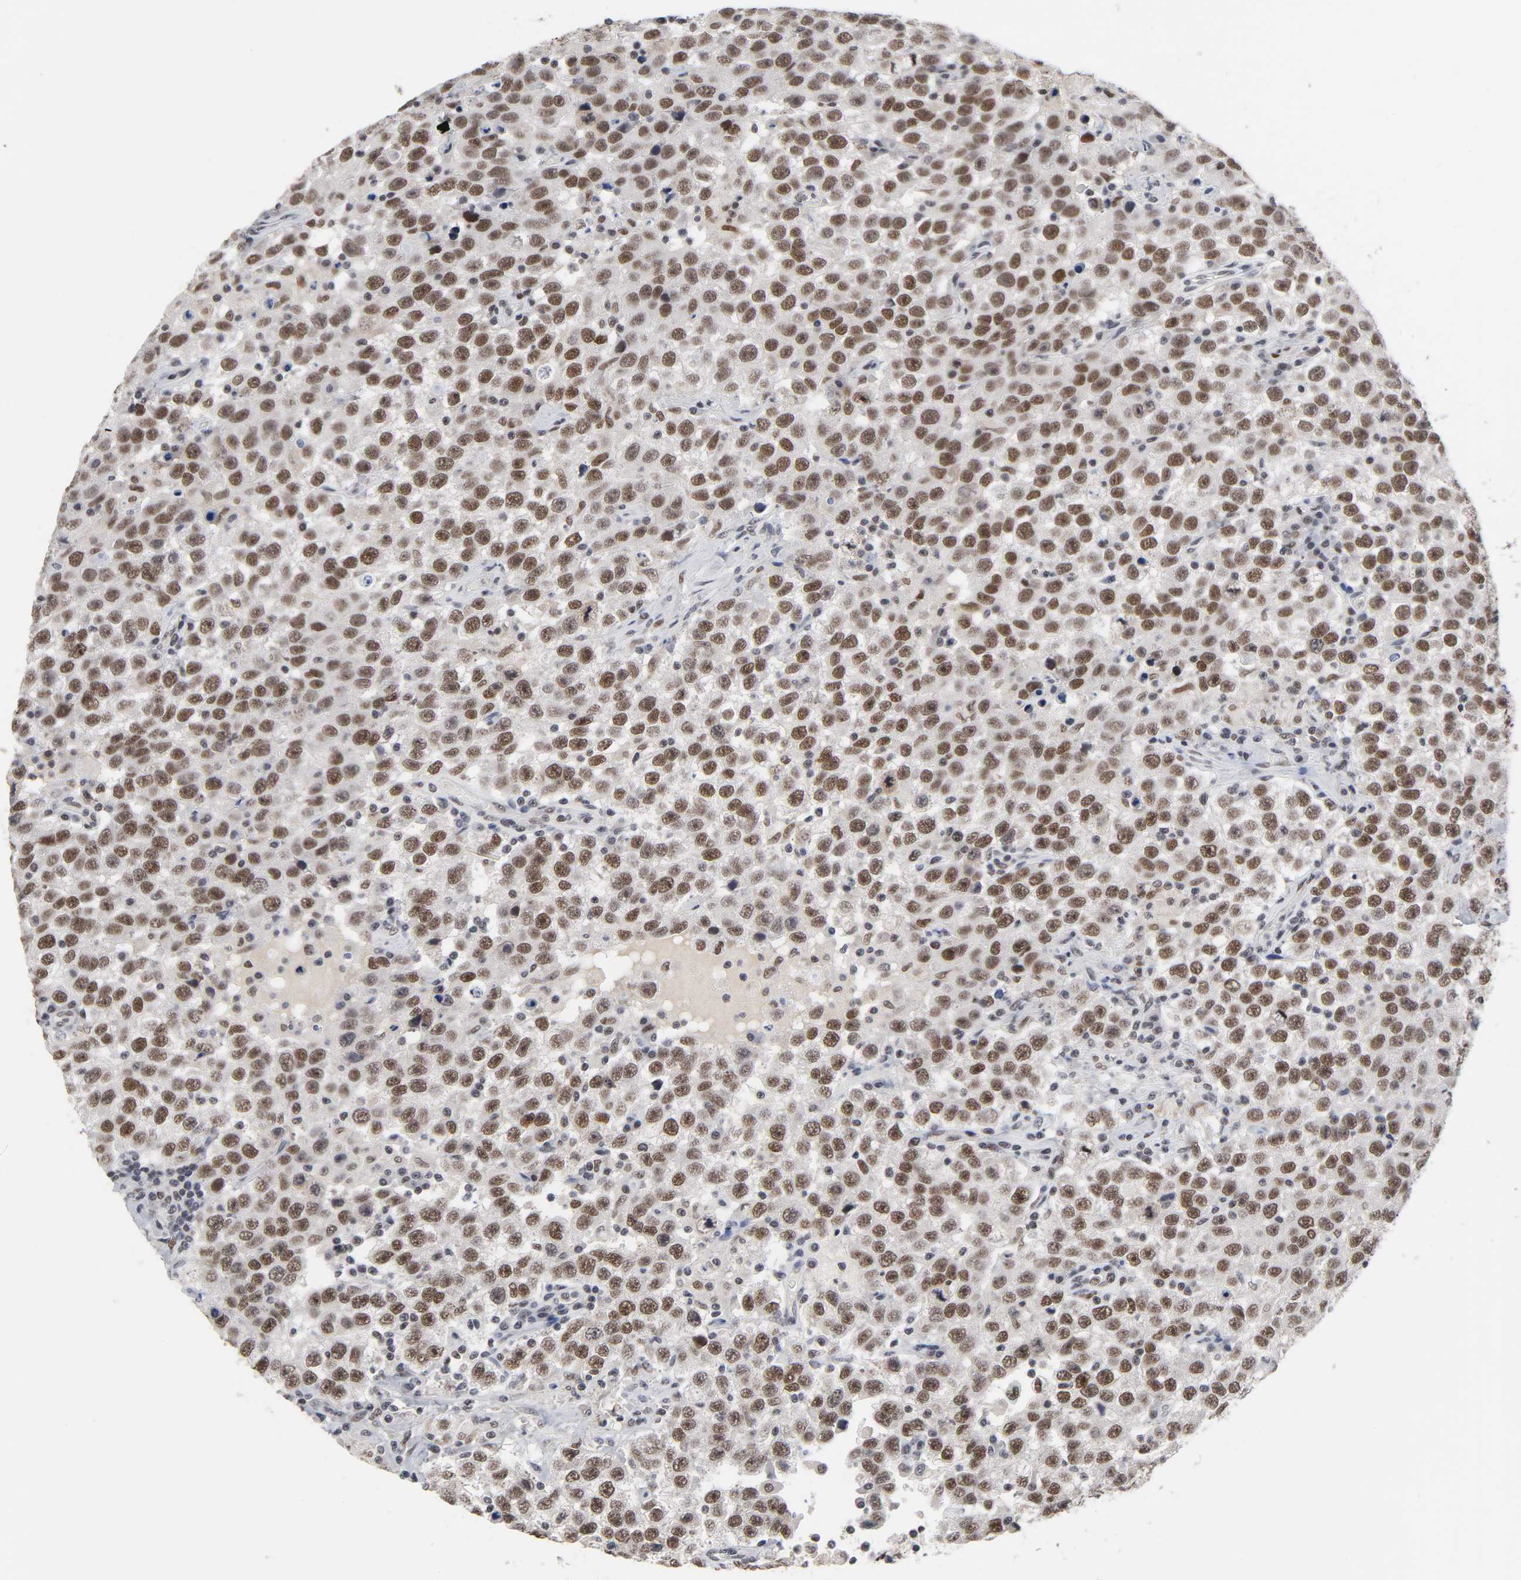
{"staining": {"intensity": "moderate", "quantity": ">75%", "location": "nuclear"}, "tissue": "testis cancer", "cell_type": "Tumor cells", "image_type": "cancer", "snomed": [{"axis": "morphology", "description": "Seminoma, NOS"}, {"axis": "topography", "description": "Testis"}], "caption": "IHC of human testis cancer exhibits medium levels of moderate nuclear staining in about >75% of tumor cells.", "gene": "TRIM33", "patient": {"sex": "male", "age": 41}}